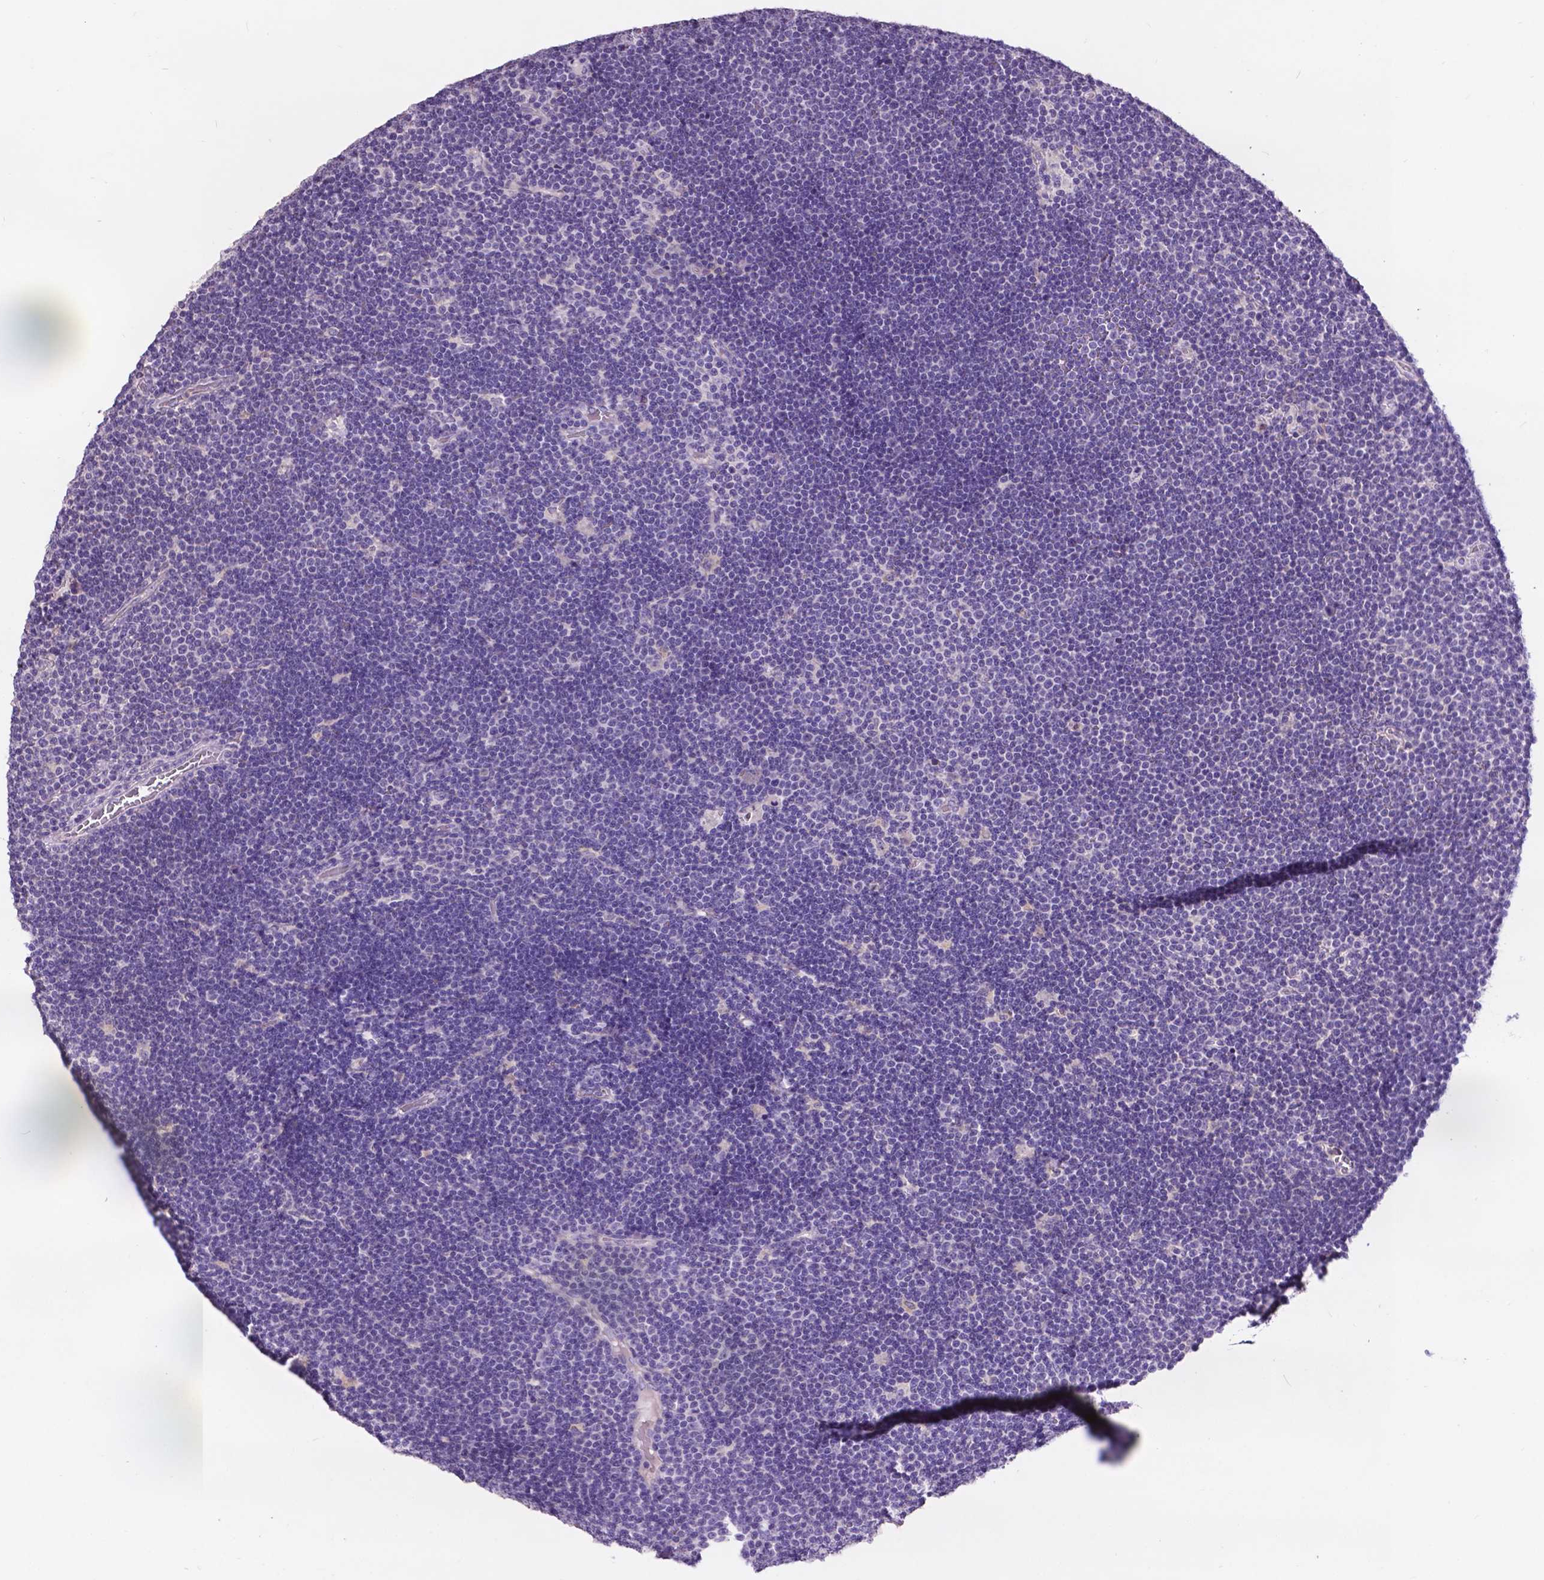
{"staining": {"intensity": "negative", "quantity": "none", "location": "none"}, "tissue": "lymphoma", "cell_type": "Tumor cells", "image_type": "cancer", "snomed": [{"axis": "morphology", "description": "Malignant lymphoma, non-Hodgkin's type, Low grade"}, {"axis": "topography", "description": "Brain"}], "caption": "Photomicrograph shows no protein positivity in tumor cells of low-grade malignant lymphoma, non-Hodgkin's type tissue.", "gene": "PLSCR1", "patient": {"sex": "female", "age": 66}}